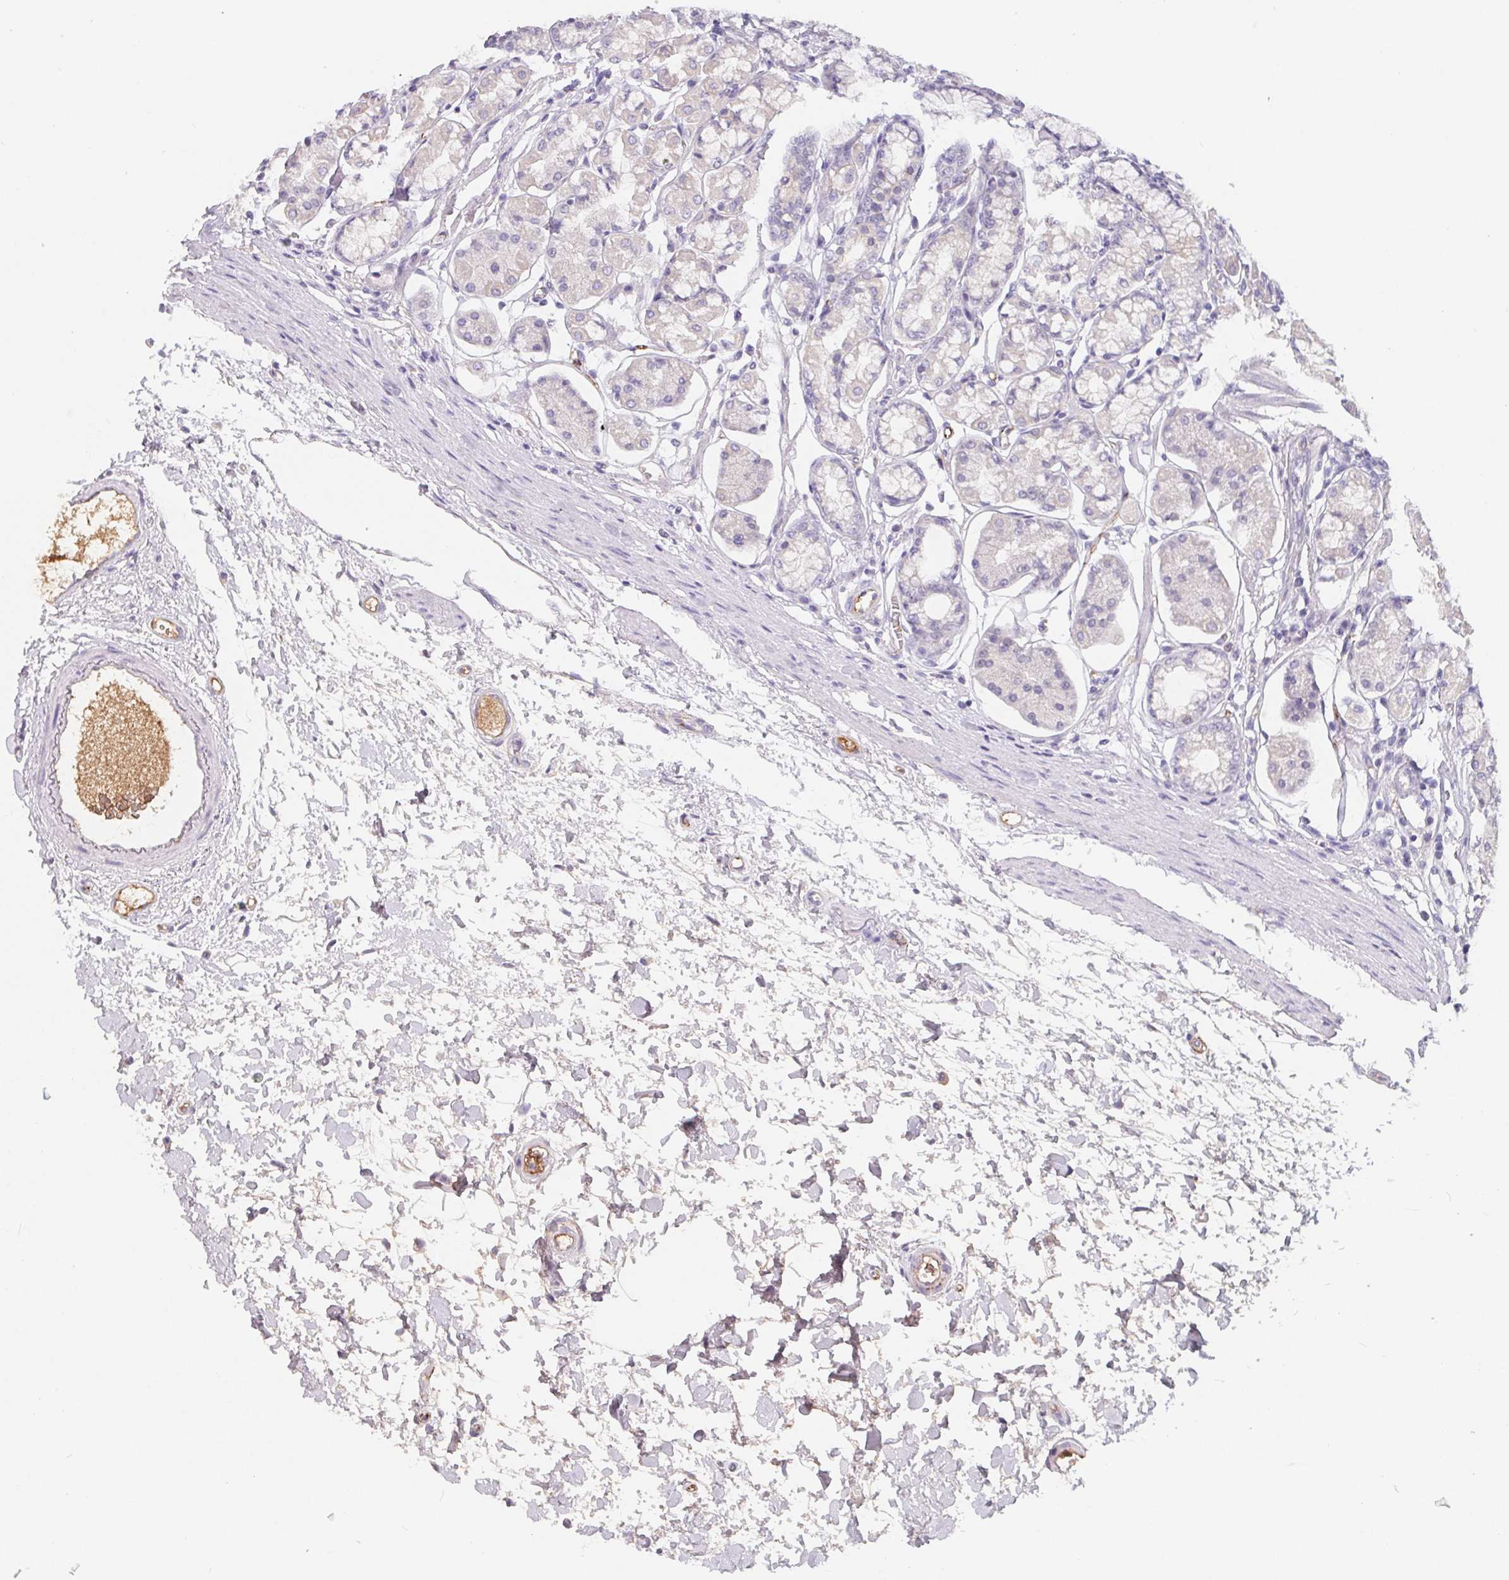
{"staining": {"intensity": "negative", "quantity": "none", "location": "none"}, "tissue": "stomach", "cell_type": "Glandular cells", "image_type": "normal", "snomed": [{"axis": "morphology", "description": "Normal tissue, NOS"}, {"axis": "topography", "description": "Stomach"}, {"axis": "topography", "description": "Stomach, lower"}], "caption": "Immunohistochemical staining of benign human stomach exhibits no significant staining in glandular cells.", "gene": "LPA", "patient": {"sex": "male", "age": 76}}